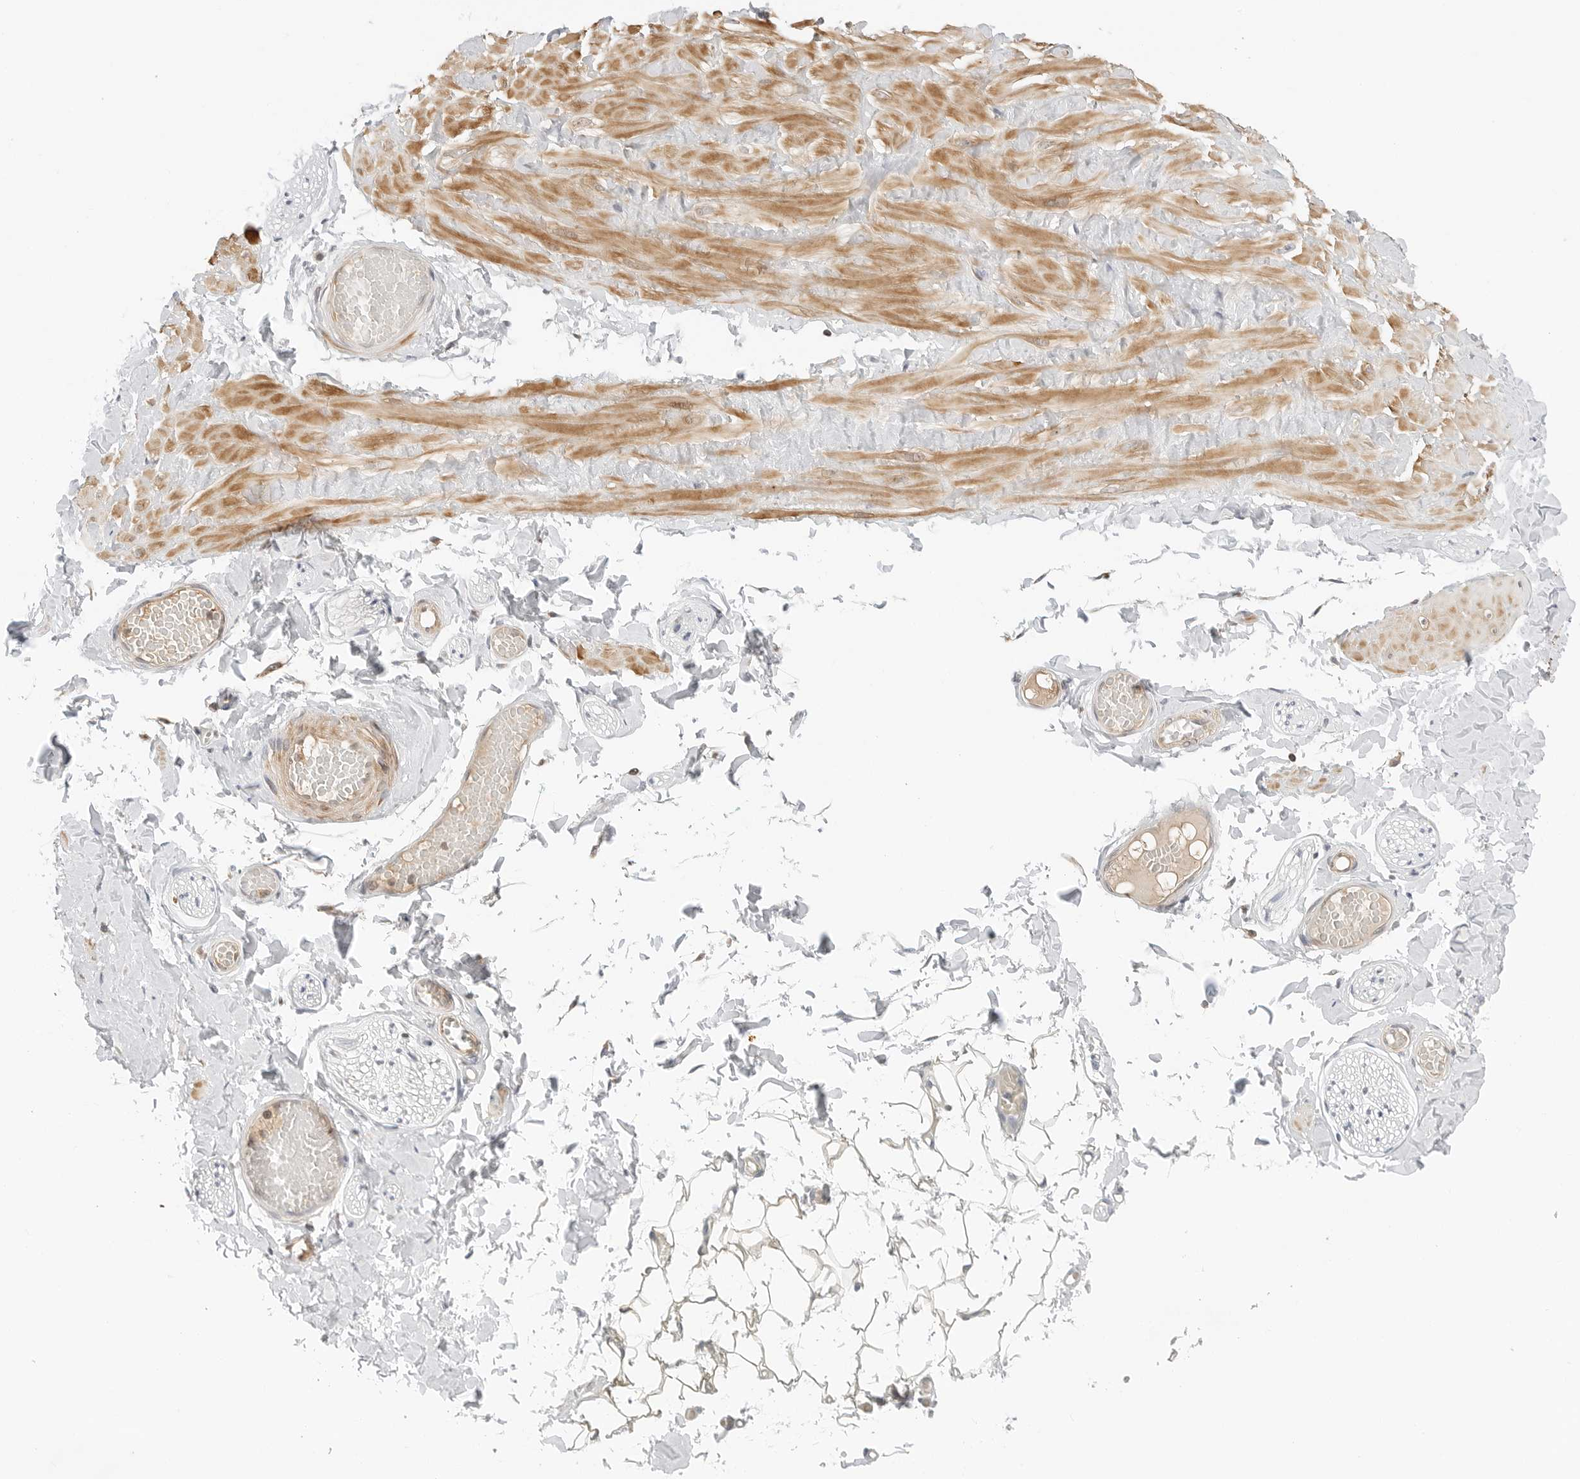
{"staining": {"intensity": "negative", "quantity": "none", "location": "none"}, "tissue": "adipose tissue", "cell_type": "Adipocytes", "image_type": "normal", "snomed": [{"axis": "morphology", "description": "Normal tissue, NOS"}, {"axis": "topography", "description": "Adipose tissue"}, {"axis": "topography", "description": "Vascular tissue"}, {"axis": "topography", "description": "Peripheral nerve tissue"}], "caption": "Benign adipose tissue was stained to show a protein in brown. There is no significant expression in adipocytes. The staining was performed using DAB to visualize the protein expression in brown, while the nuclei were stained in blue with hematoxylin (Magnification: 20x).", "gene": "DYRK4", "patient": {"sex": "male", "age": 25}}